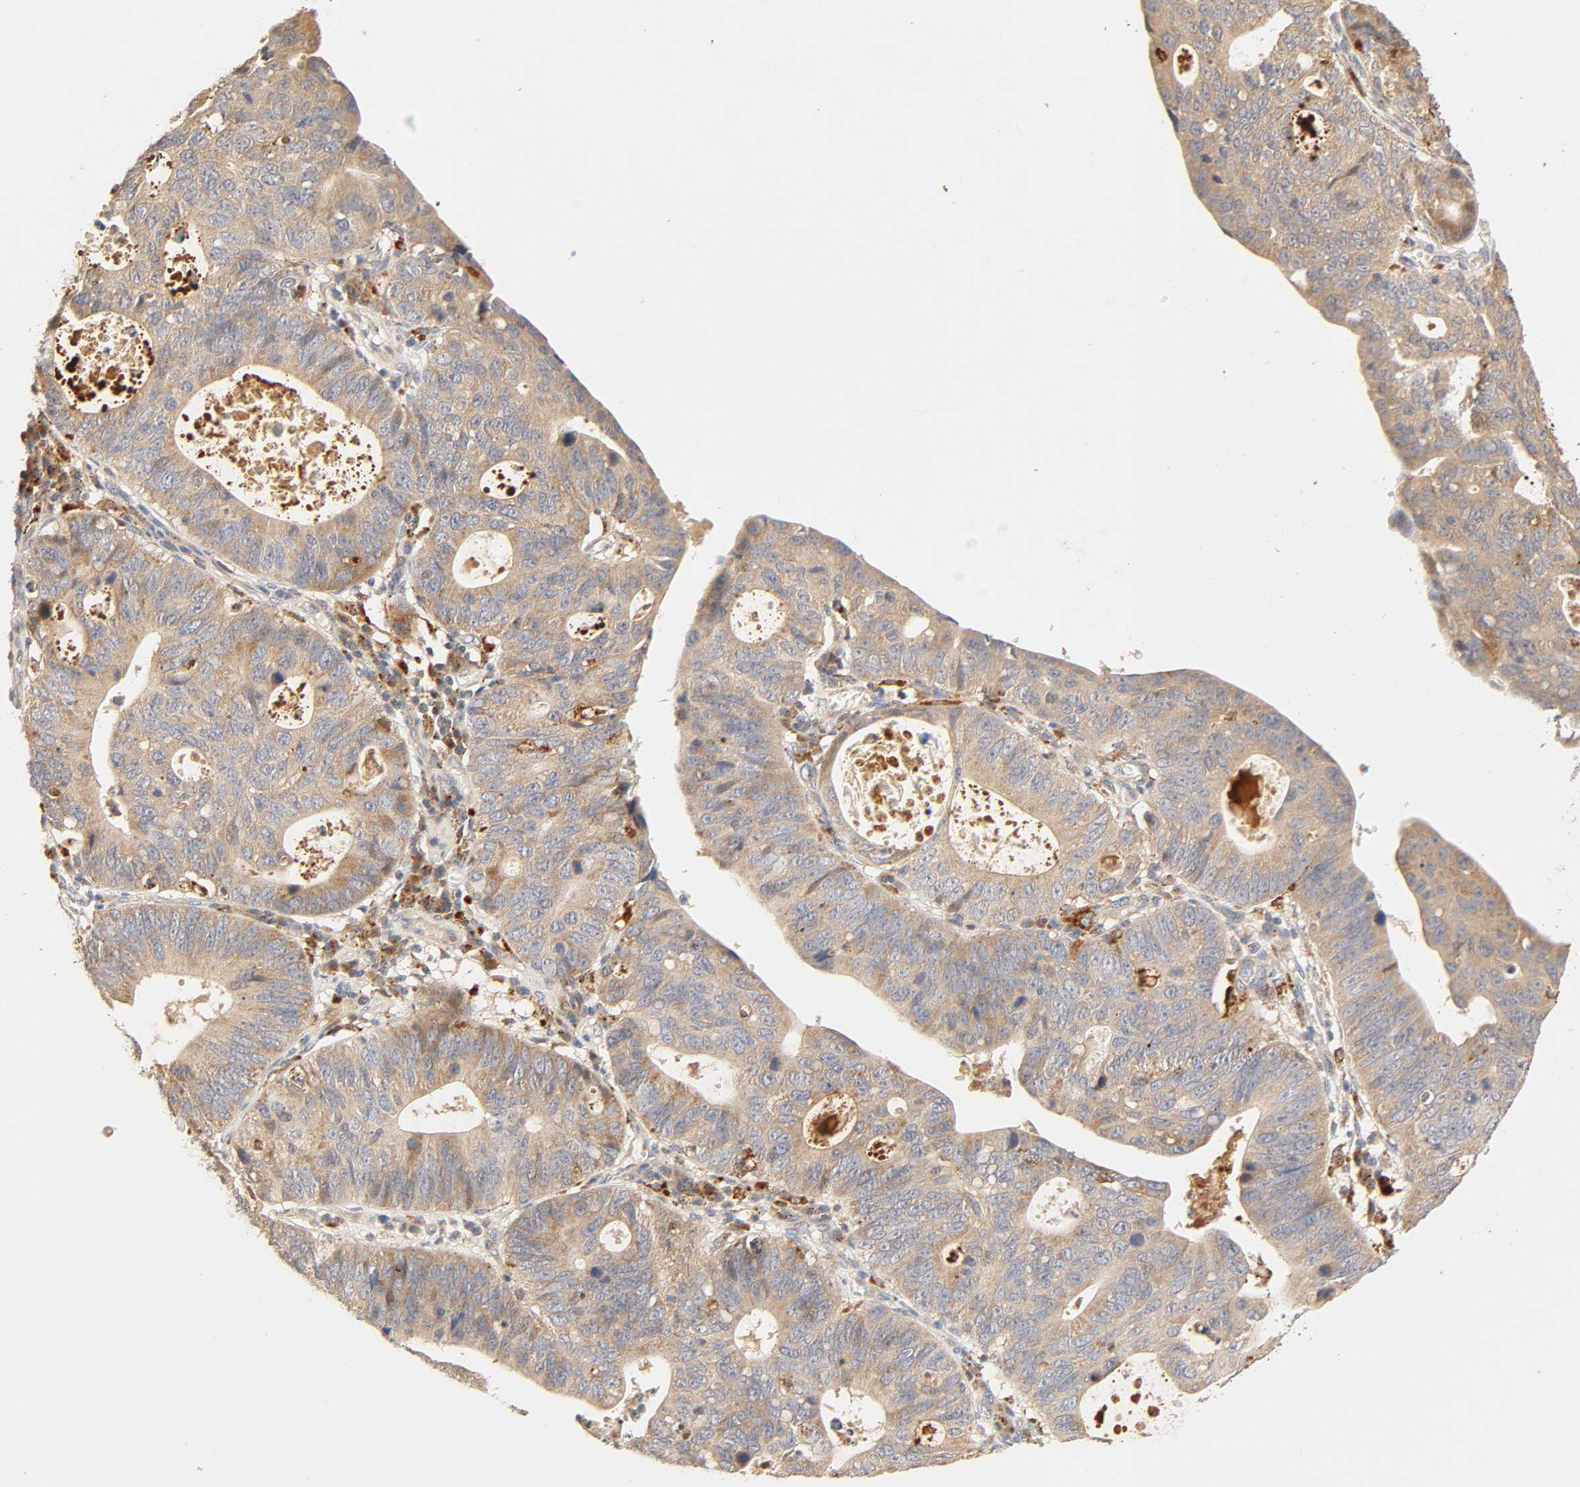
{"staining": {"intensity": "moderate", "quantity": ">75%", "location": "cytoplasmic/membranous"}, "tissue": "stomach cancer", "cell_type": "Tumor cells", "image_type": "cancer", "snomed": [{"axis": "morphology", "description": "Adenocarcinoma, NOS"}, {"axis": "topography", "description": "Stomach"}], "caption": "Immunohistochemical staining of stomach cancer reveals medium levels of moderate cytoplasmic/membranous protein positivity in about >75% of tumor cells. (Brightfield microscopy of DAB IHC at high magnification).", "gene": "MAPK6", "patient": {"sex": "male", "age": 59}}